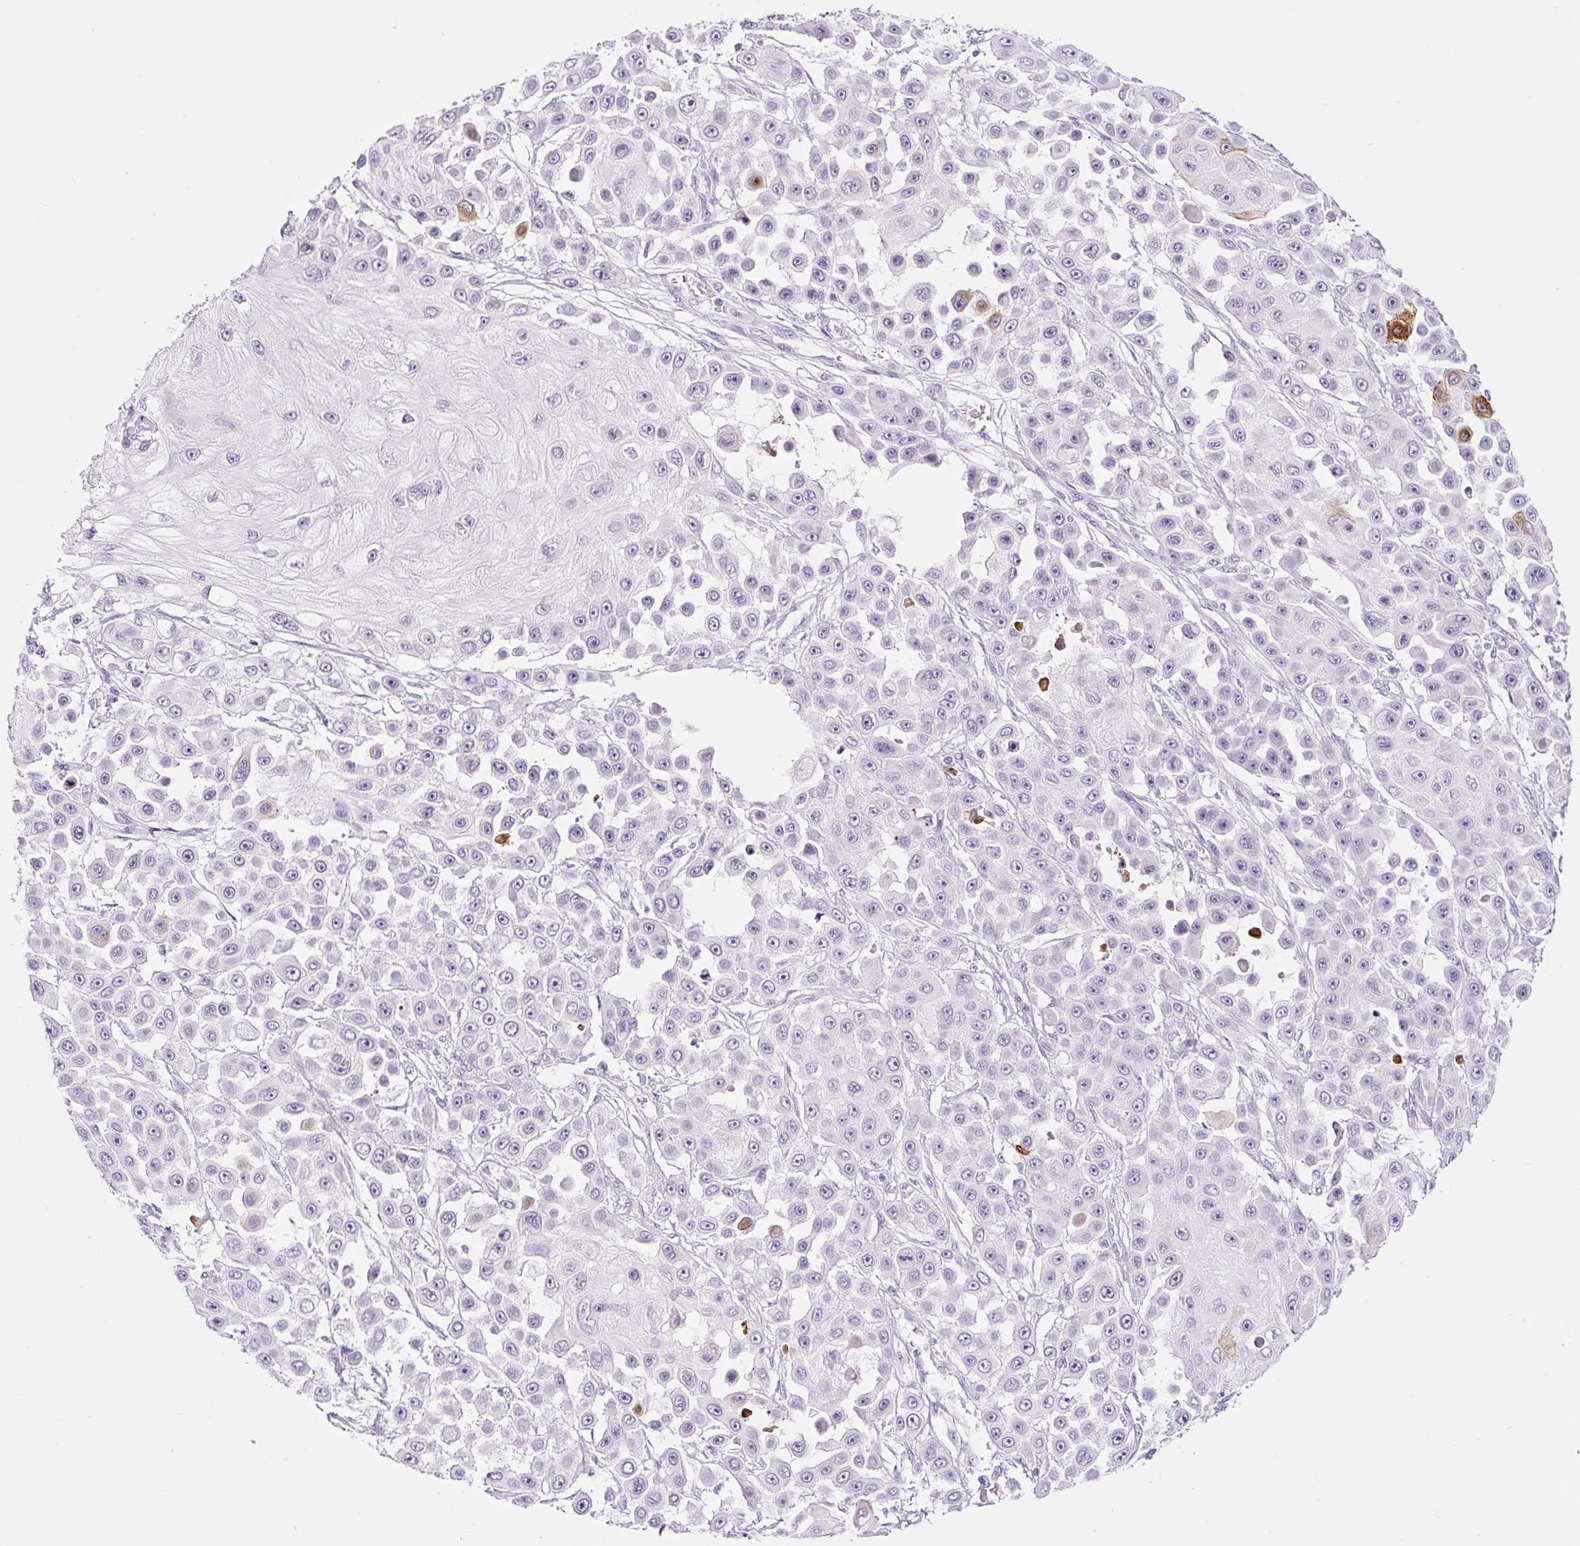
{"staining": {"intensity": "moderate", "quantity": "<25%", "location": "cytoplasmic/membranous"}, "tissue": "skin cancer", "cell_type": "Tumor cells", "image_type": "cancer", "snomed": [{"axis": "morphology", "description": "Squamous cell carcinoma, NOS"}, {"axis": "topography", "description": "Skin"}], "caption": "Moderate cytoplasmic/membranous protein positivity is seen in approximately <25% of tumor cells in skin cancer.", "gene": "RNF212B", "patient": {"sex": "male", "age": 67}}